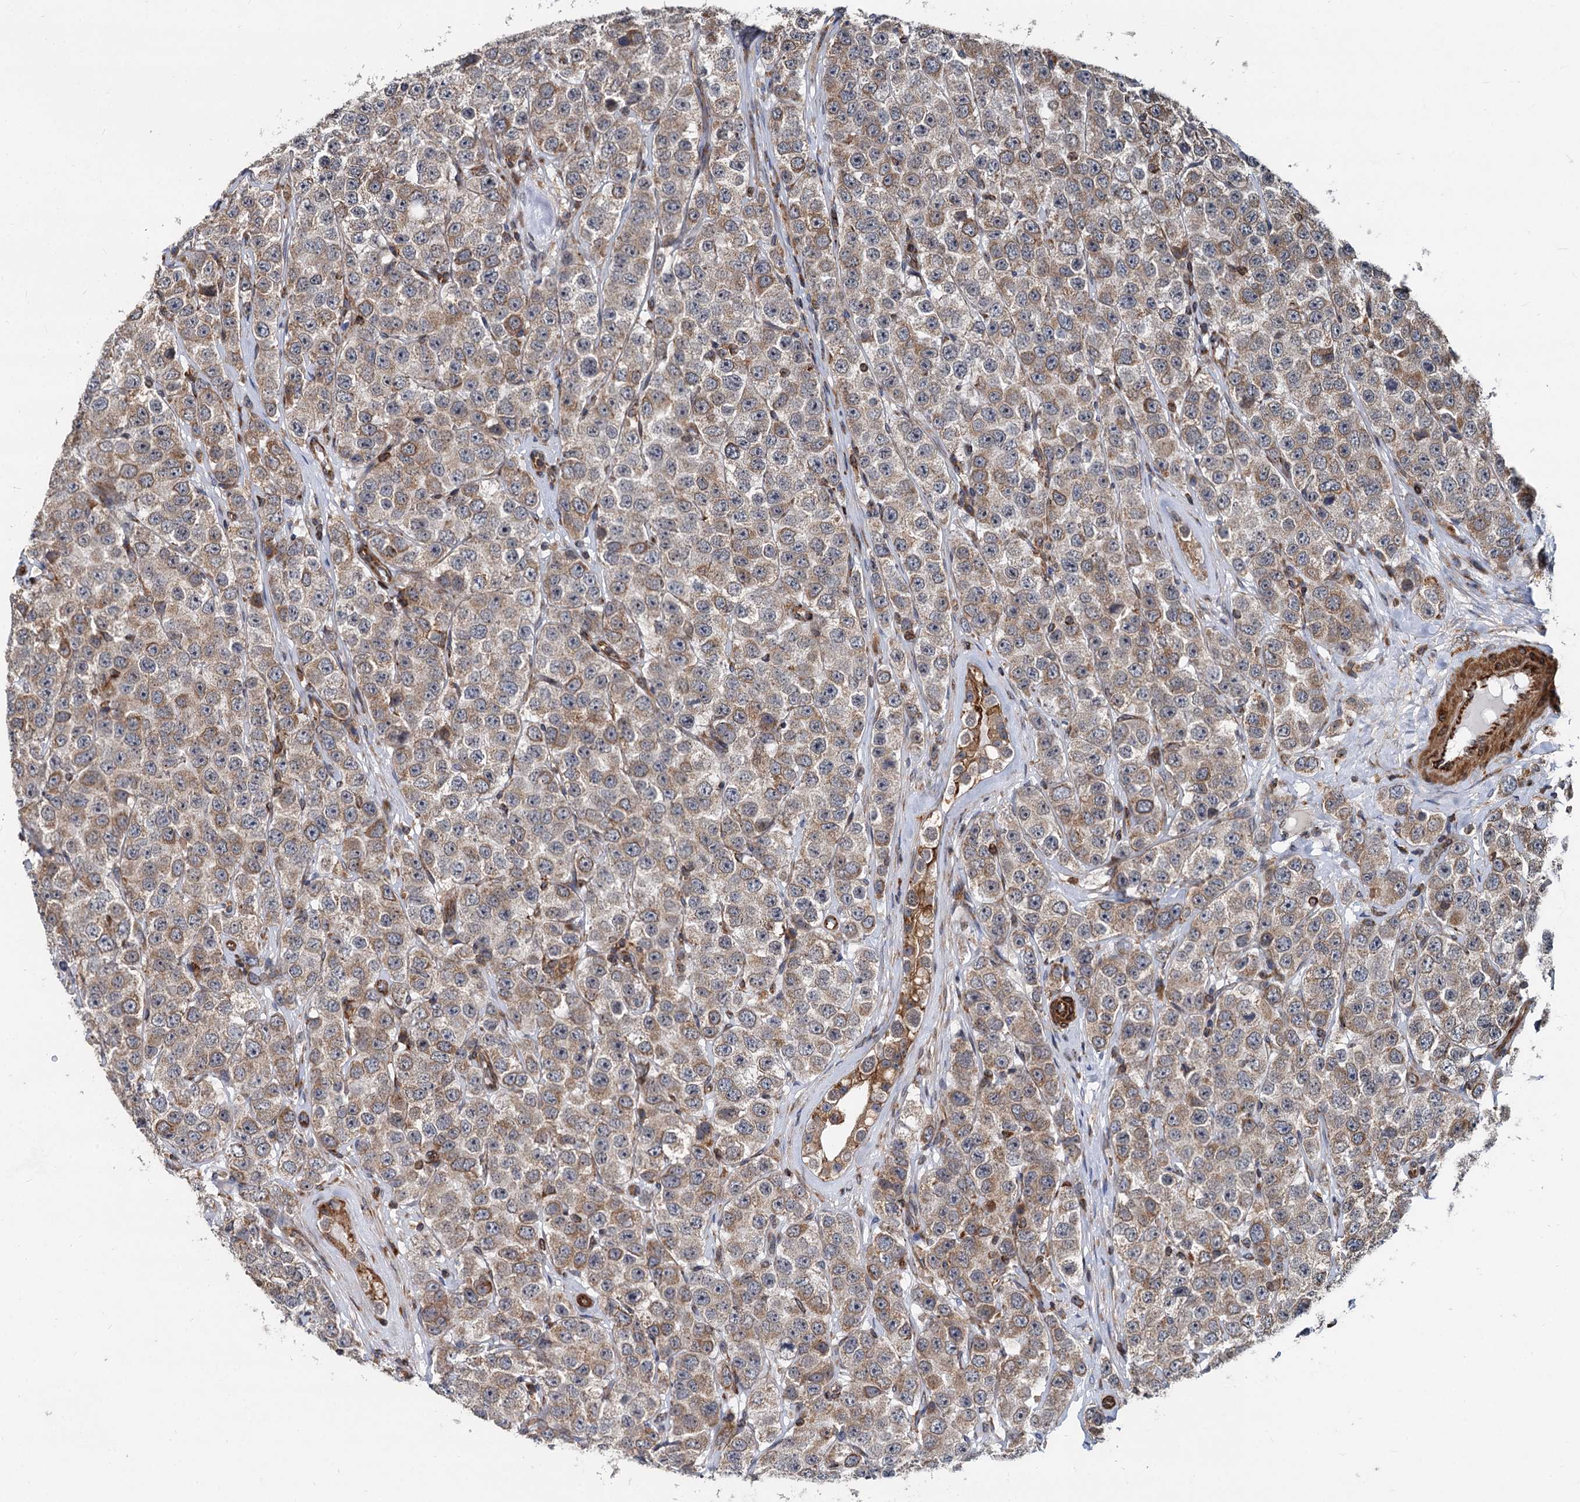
{"staining": {"intensity": "moderate", "quantity": "<25%", "location": "cytoplasmic/membranous"}, "tissue": "testis cancer", "cell_type": "Tumor cells", "image_type": "cancer", "snomed": [{"axis": "morphology", "description": "Seminoma, NOS"}, {"axis": "topography", "description": "Testis"}], "caption": "Protein analysis of testis seminoma tissue exhibits moderate cytoplasmic/membranous expression in about <25% of tumor cells.", "gene": "STIM1", "patient": {"sex": "male", "age": 28}}